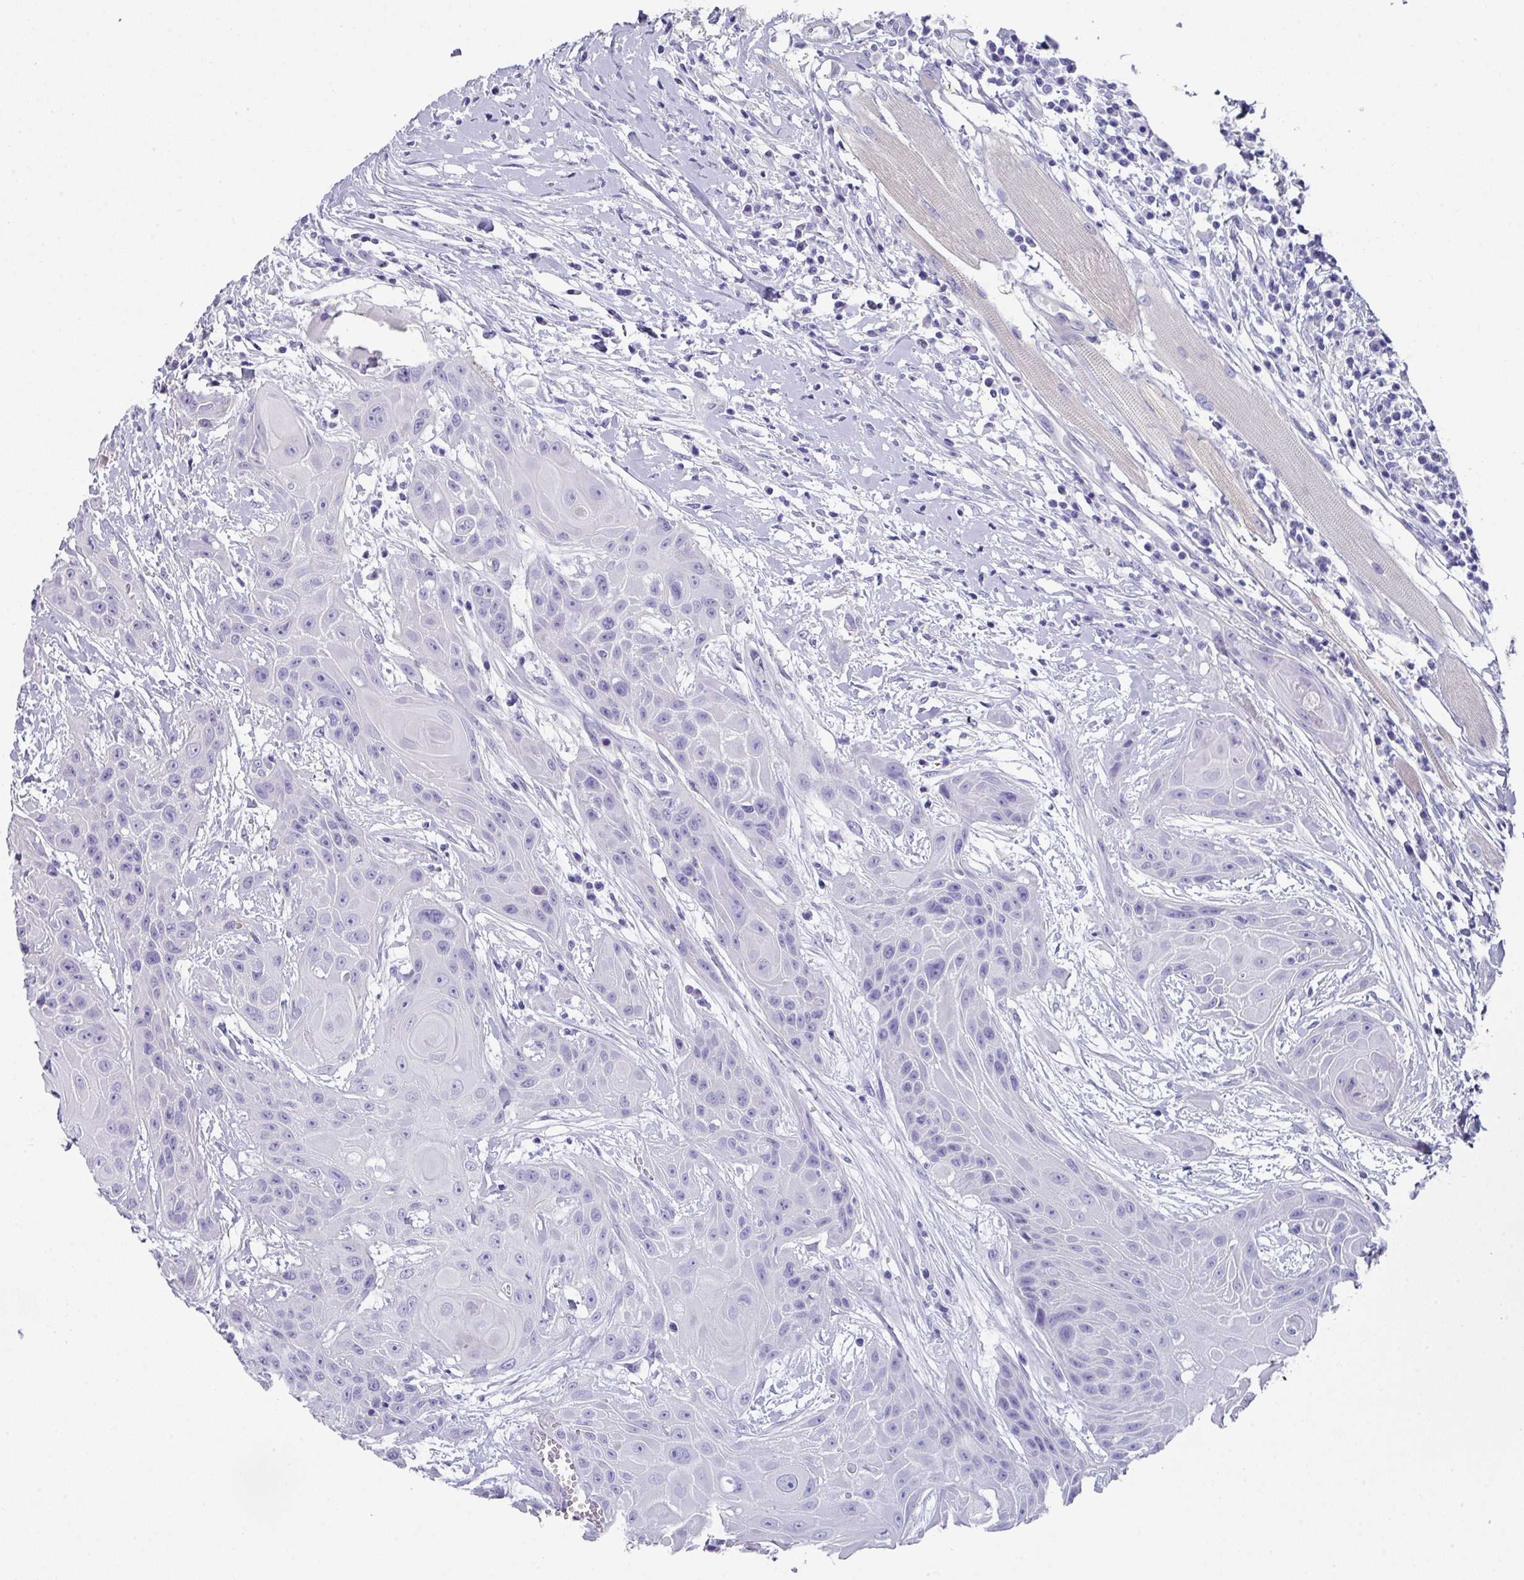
{"staining": {"intensity": "negative", "quantity": "none", "location": "none"}, "tissue": "head and neck cancer", "cell_type": "Tumor cells", "image_type": "cancer", "snomed": [{"axis": "morphology", "description": "Squamous cell carcinoma, NOS"}, {"axis": "topography", "description": "Head-Neck"}], "caption": "Head and neck cancer was stained to show a protein in brown. There is no significant staining in tumor cells.", "gene": "PEX10", "patient": {"sex": "female", "age": 73}}